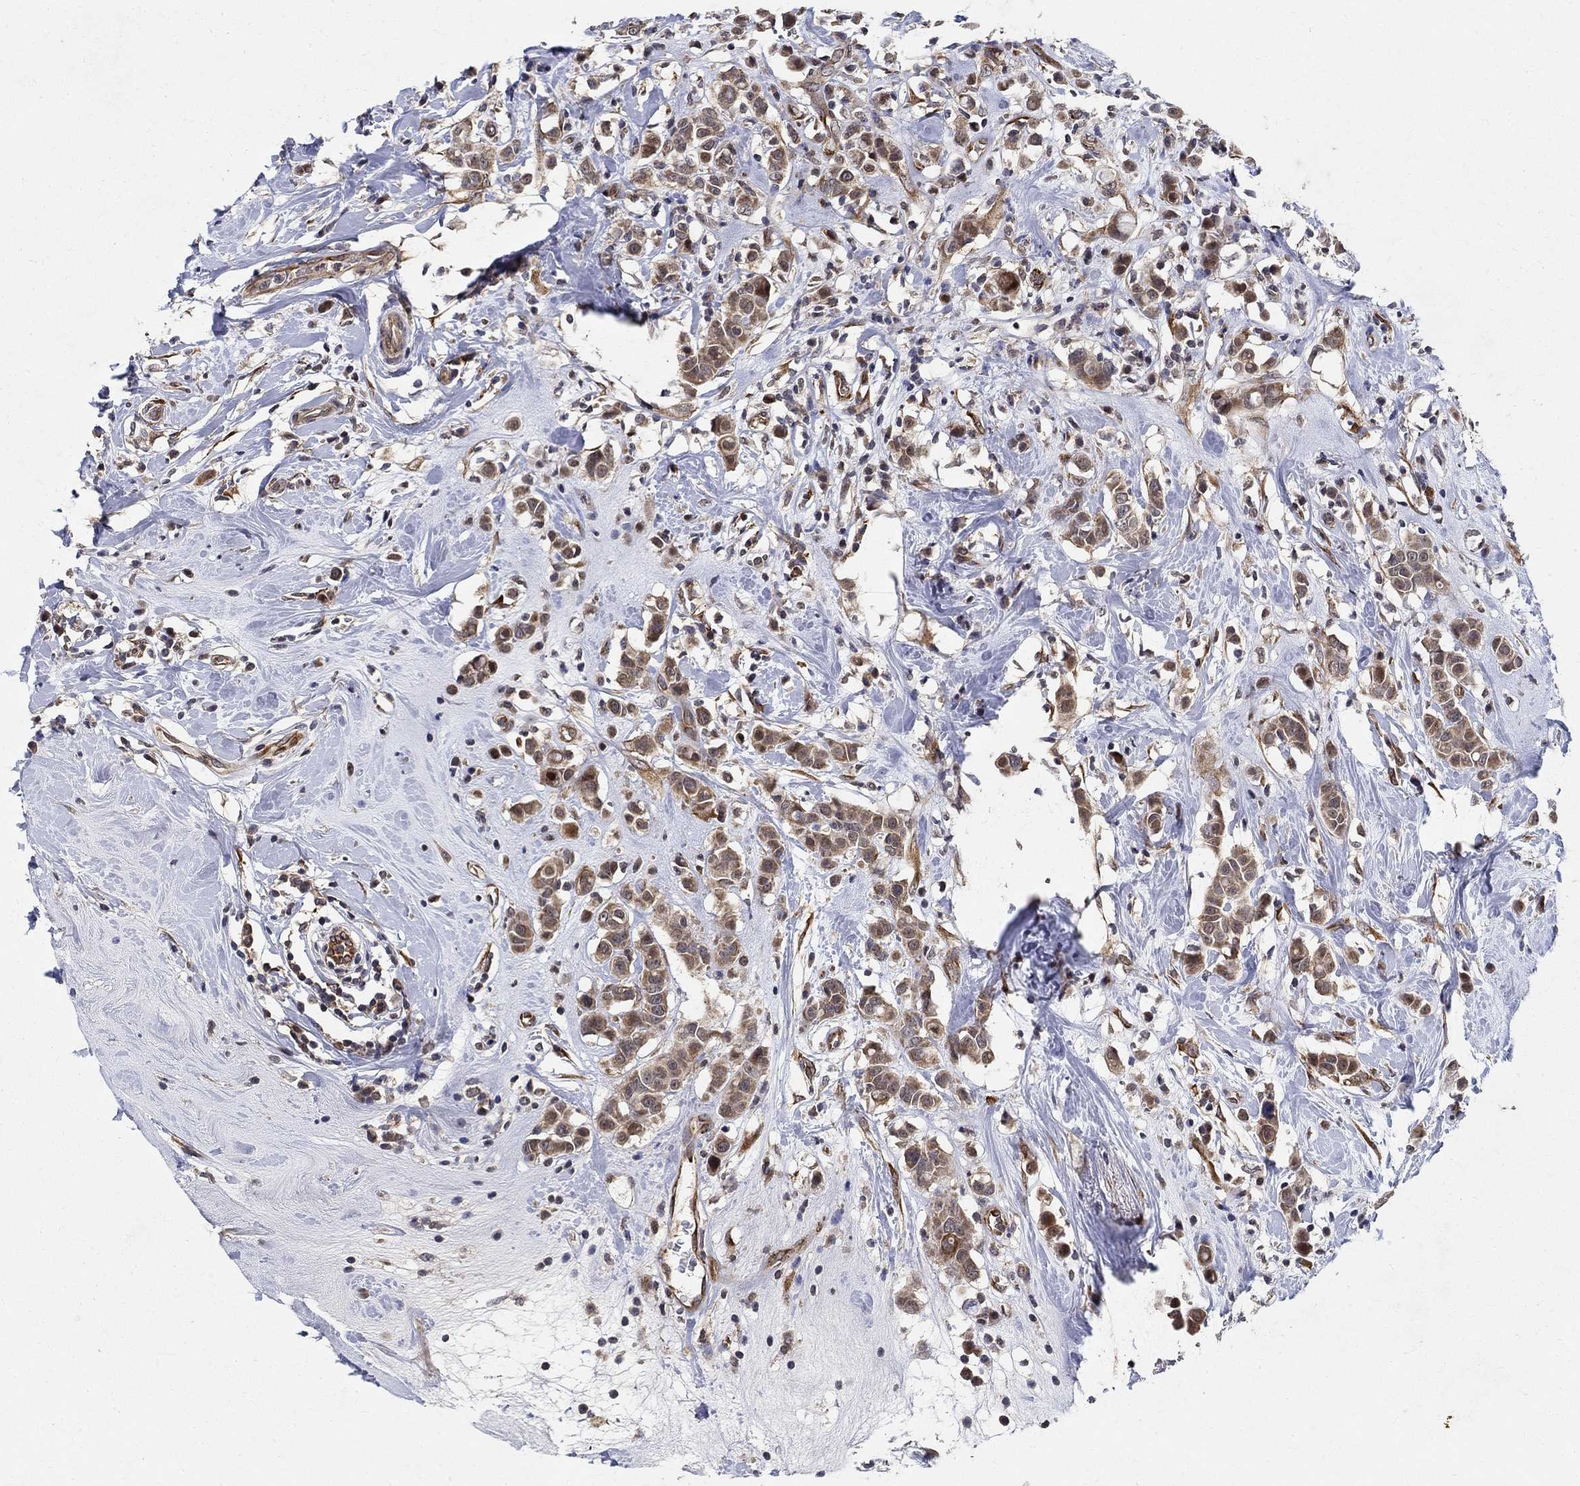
{"staining": {"intensity": "strong", "quantity": "<25%", "location": "nuclear"}, "tissue": "breast cancer", "cell_type": "Tumor cells", "image_type": "cancer", "snomed": [{"axis": "morphology", "description": "Duct carcinoma"}, {"axis": "topography", "description": "Breast"}], "caption": "Human invasive ductal carcinoma (breast) stained with a brown dye exhibits strong nuclear positive positivity in about <25% of tumor cells.", "gene": "ZNF594", "patient": {"sex": "female", "age": 27}}